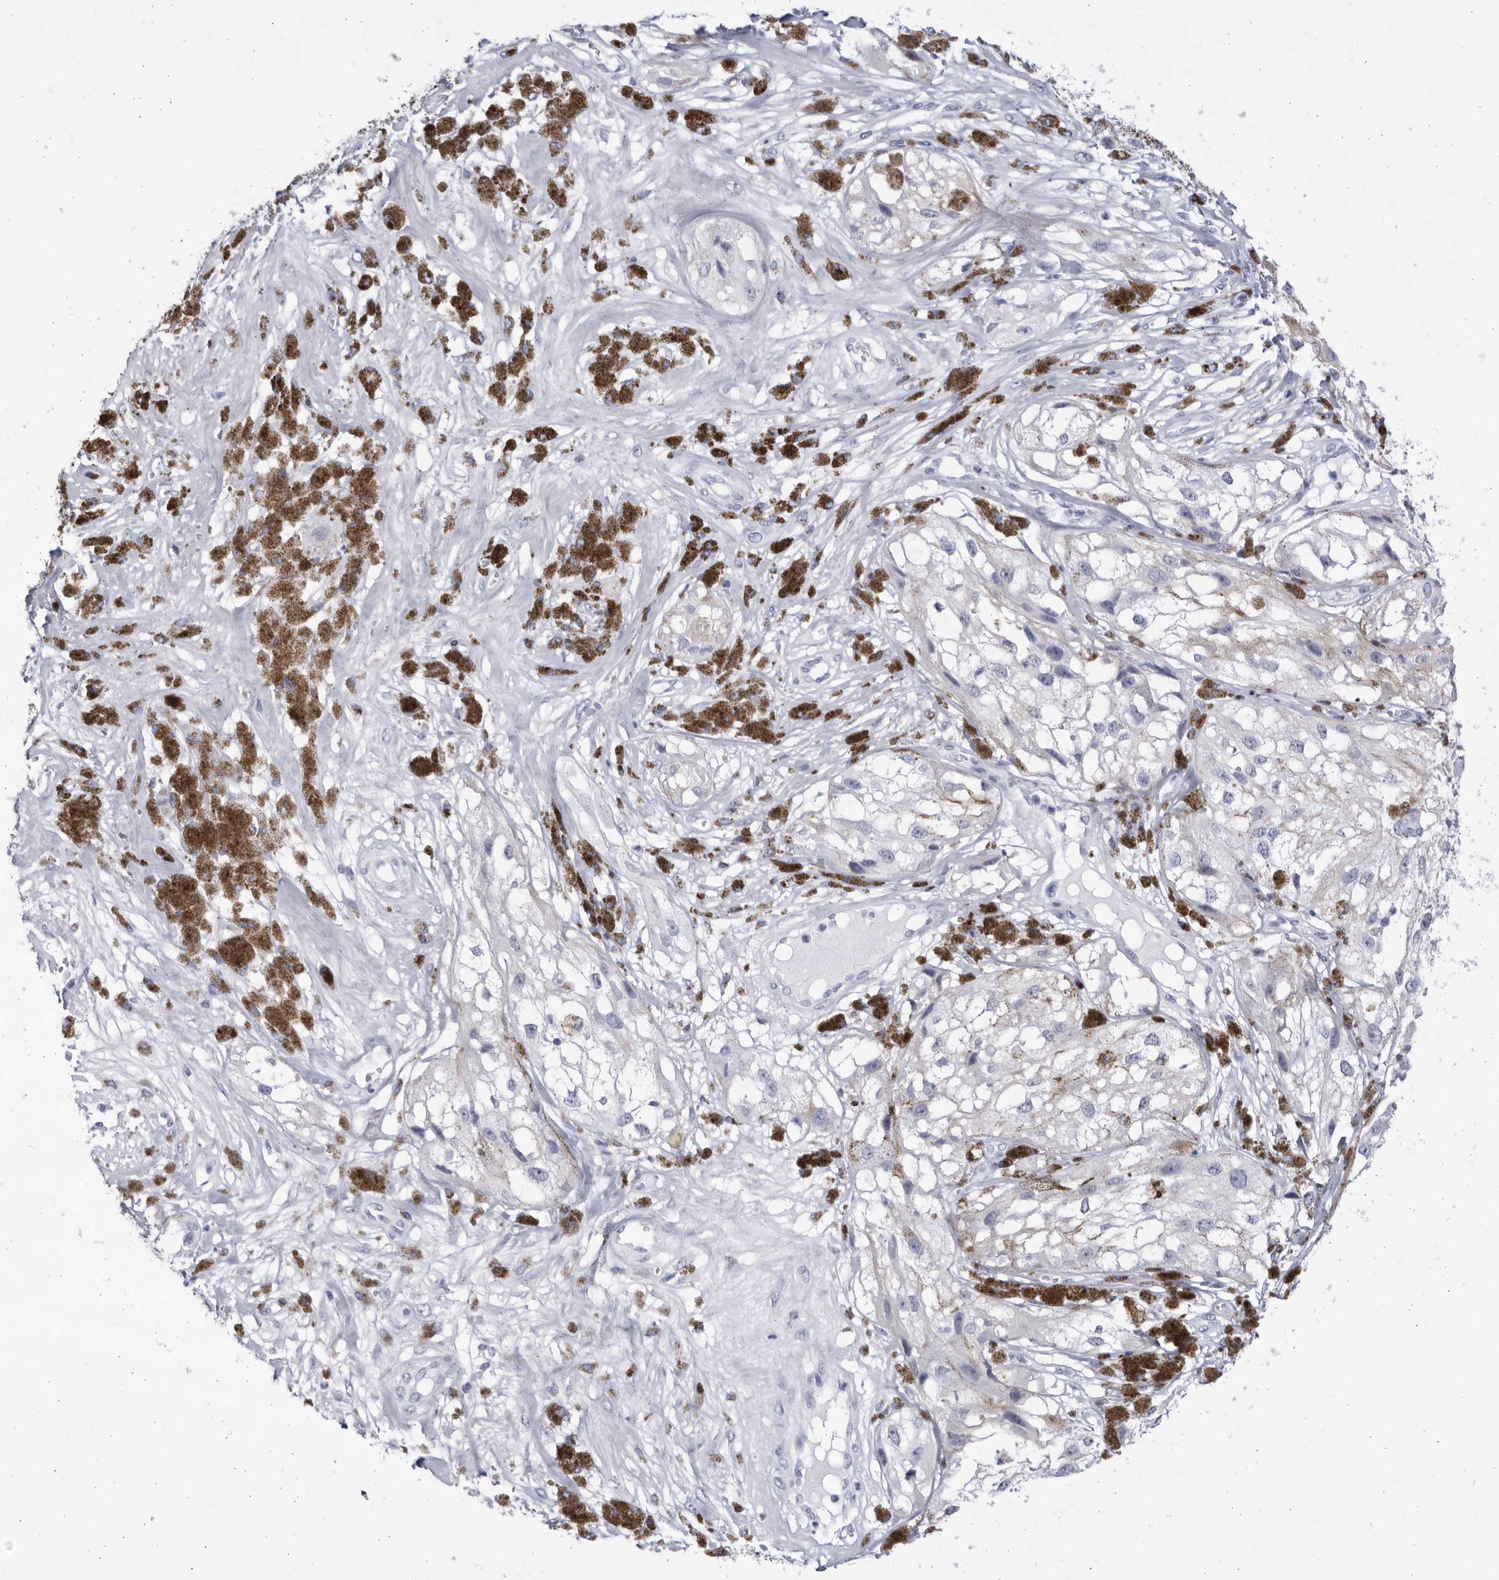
{"staining": {"intensity": "negative", "quantity": "none", "location": "none"}, "tissue": "melanoma", "cell_type": "Tumor cells", "image_type": "cancer", "snomed": [{"axis": "morphology", "description": "Malignant melanoma, NOS"}, {"axis": "topography", "description": "Skin"}], "caption": "Malignant melanoma was stained to show a protein in brown. There is no significant positivity in tumor cells.", "gene": "CCDC181", "patient": {"sex": "male", "age": 88}}